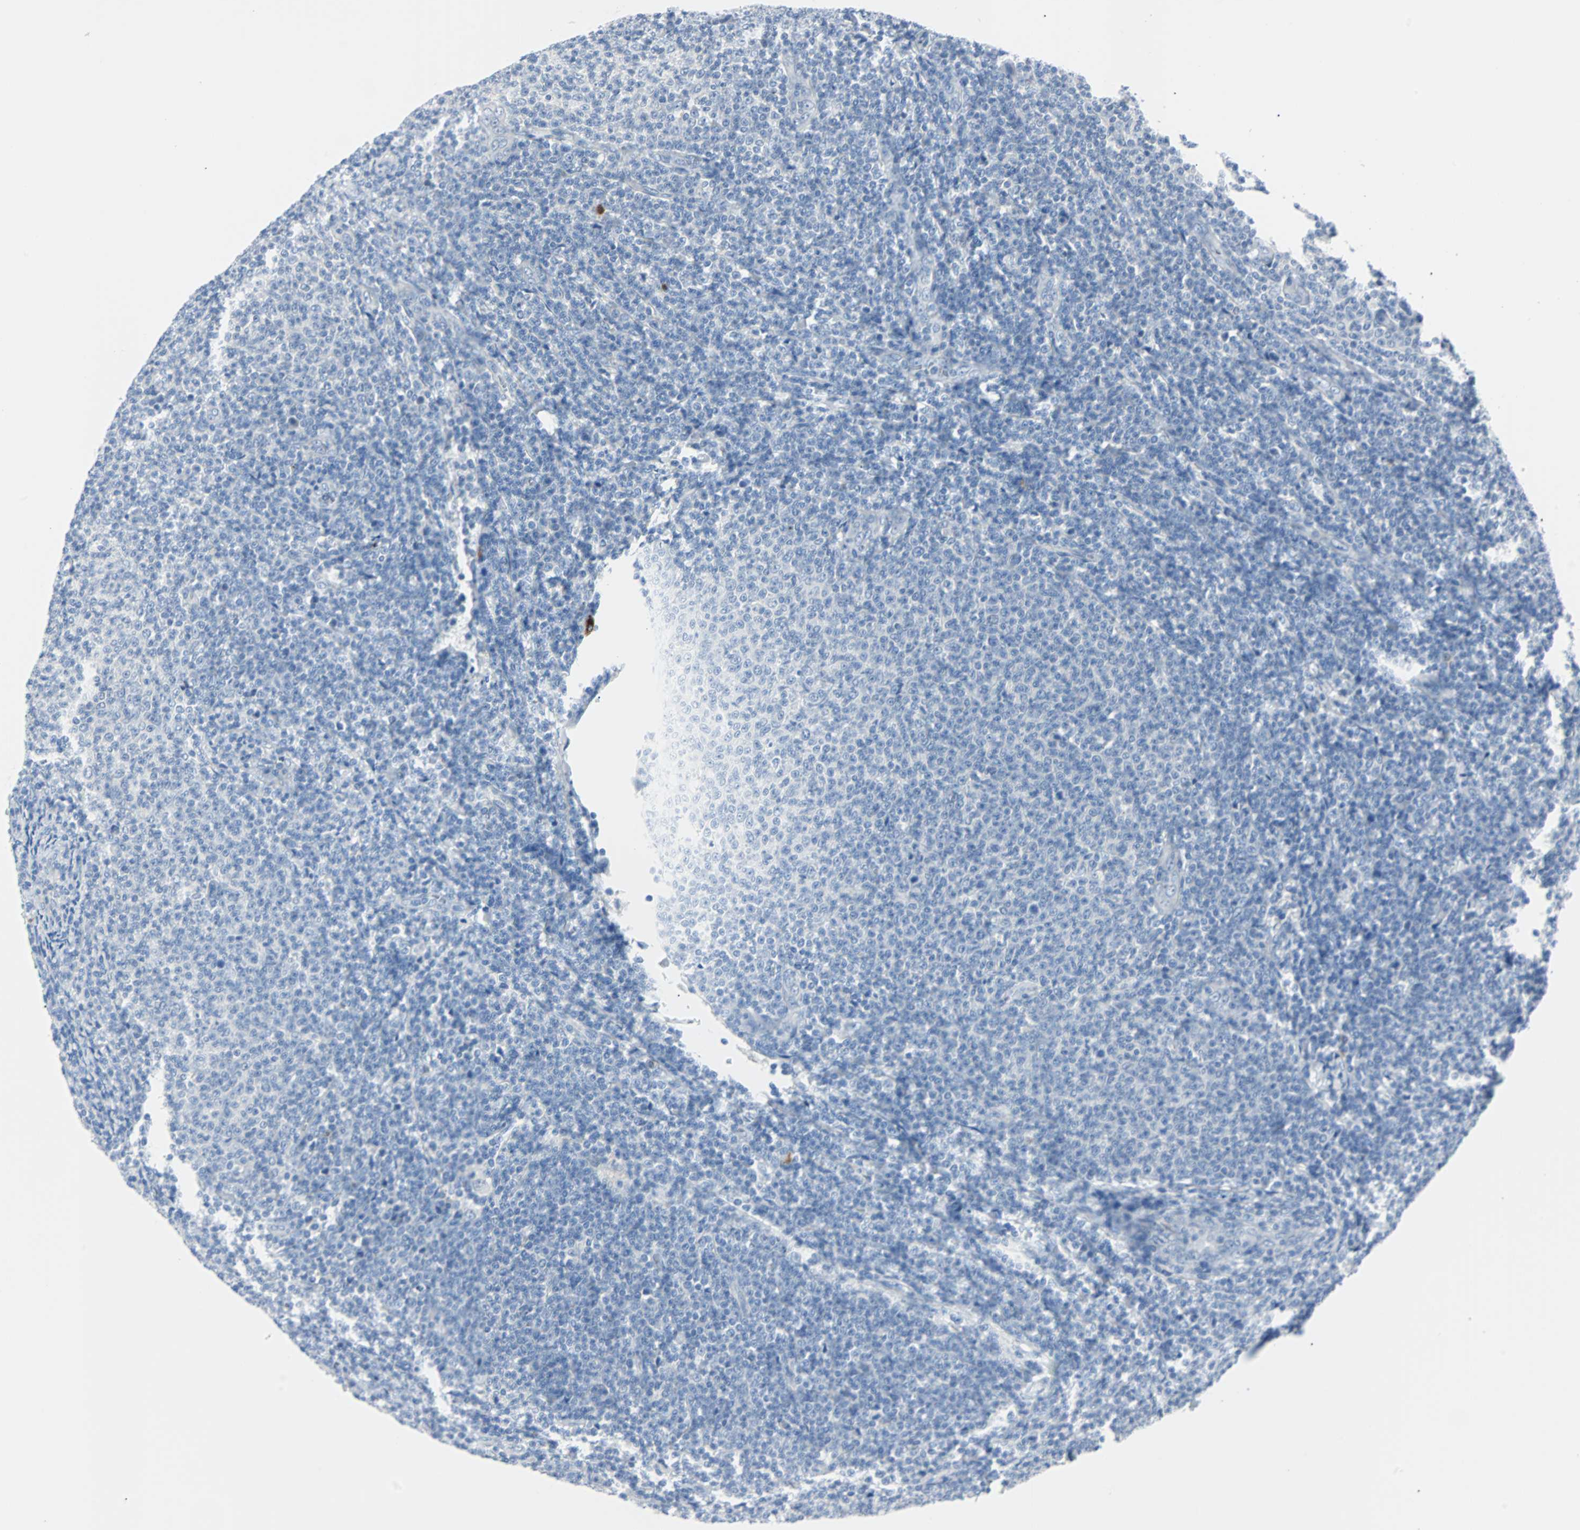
{"staining": {"intensity": "negative", "quantity": "none", "location": "none"}, "tissue": "lymphoma", "cell_type": "Tumor cells", "image_type": "cancer", "snomed": [{"axis": "morphology", "description": "Malignant lymphoma, non-Hodgkin's type, Low grade"}, {"axis": "topography", "description": "Lymph node"}], "caption": "DAB immunohistochemical staining of low-grade malignant lymphoma, non-Hodgkin's type demonstrates no significant staining in tumor cells.", "gene": "RASA1", "patient": {"sex": "male", "age": 66}}